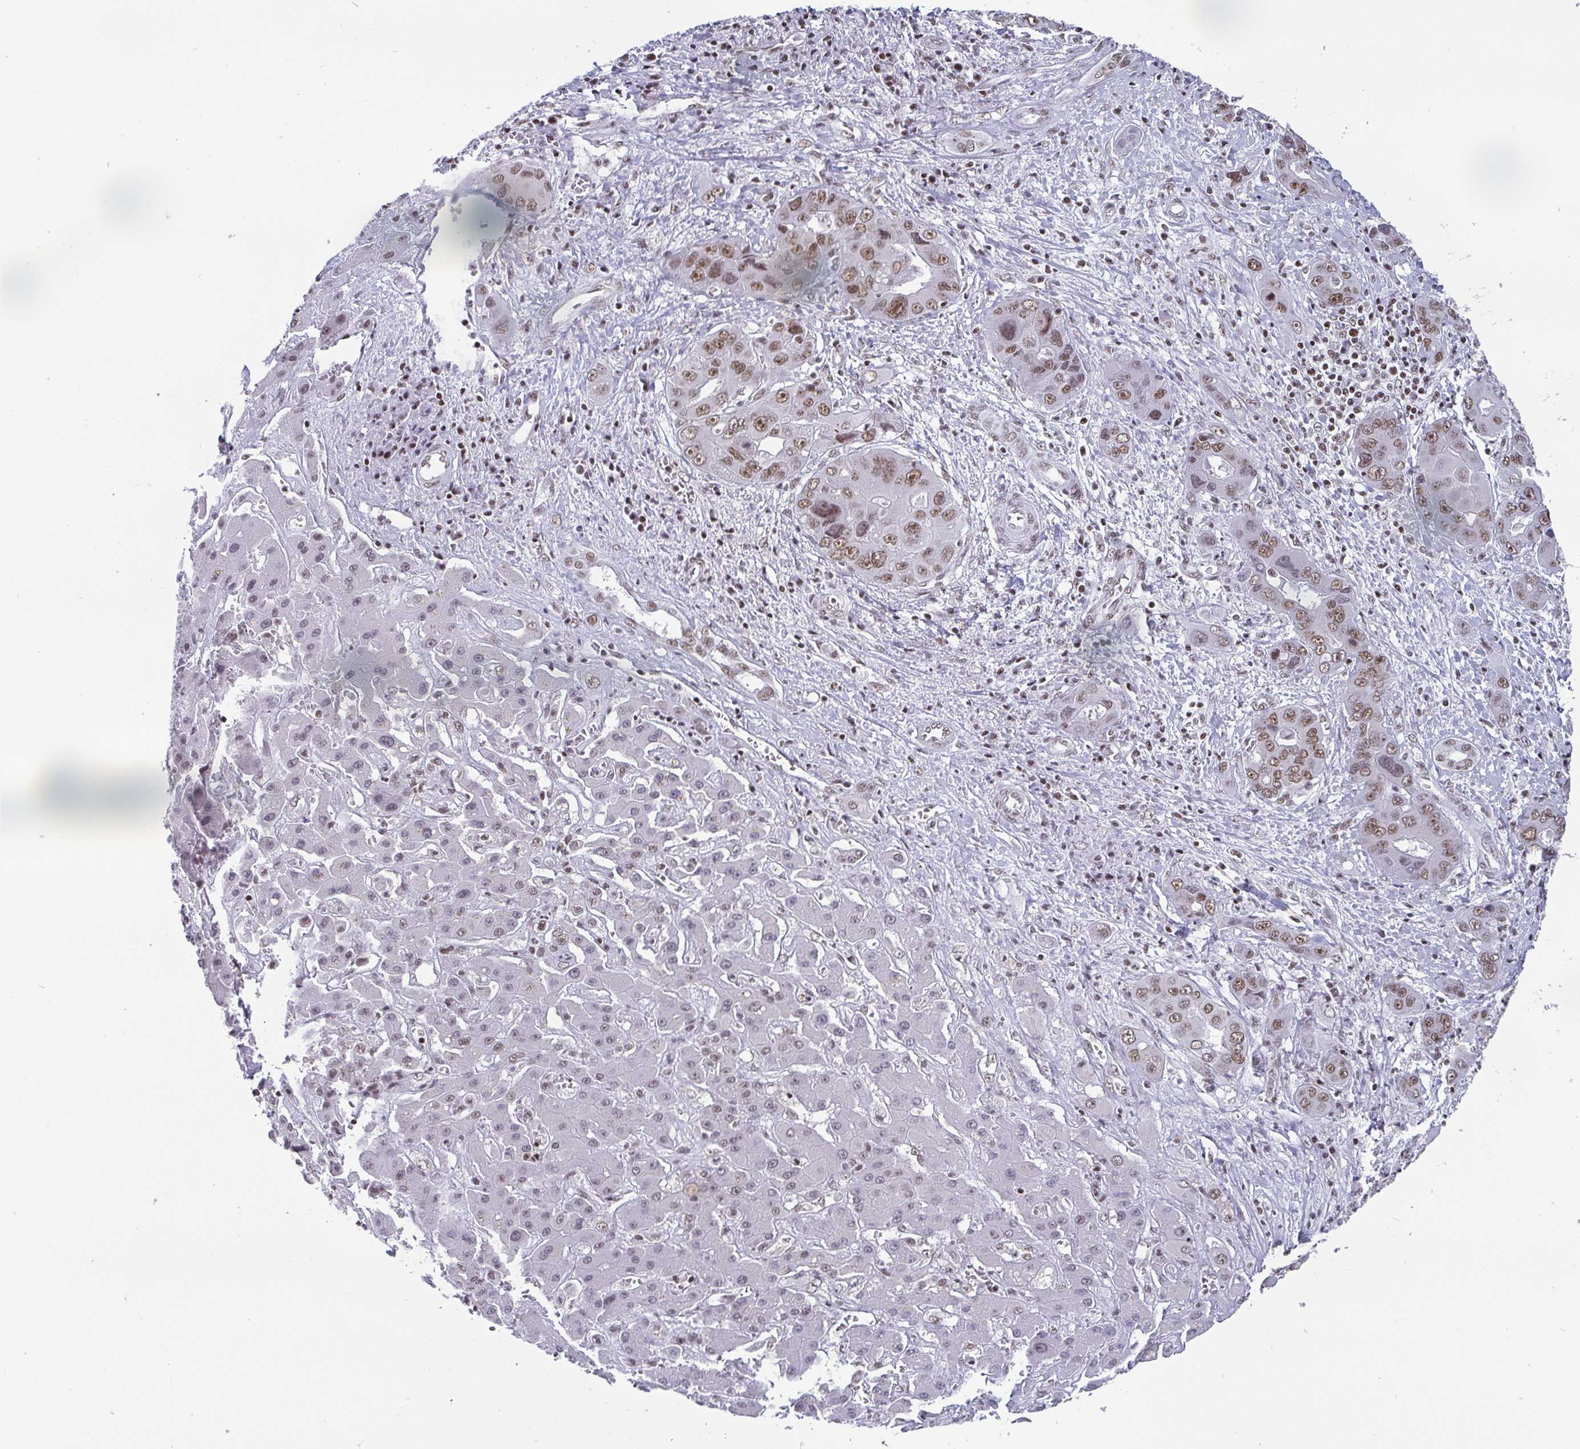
{"staining": {"intensity": "moderate", "quantity": ">75%", "location": "nuclear"}, "tissue": "liver cancer", "cell_type": "Tumor cells", "image_type": "cancer", "snomed": [{"axis": "morphology", "description": "Cholangiocarcinoma"}, {"axis": "topography", "description": "Liver"}], "caption": "A histopathology image of human liver cancer (cholangiocarcinoma) stained for a protein exhibits moderate nuclear brown staining in tumor cells.", "gene": "CTCF", "patient": {"sex": "male", "age": 67}}